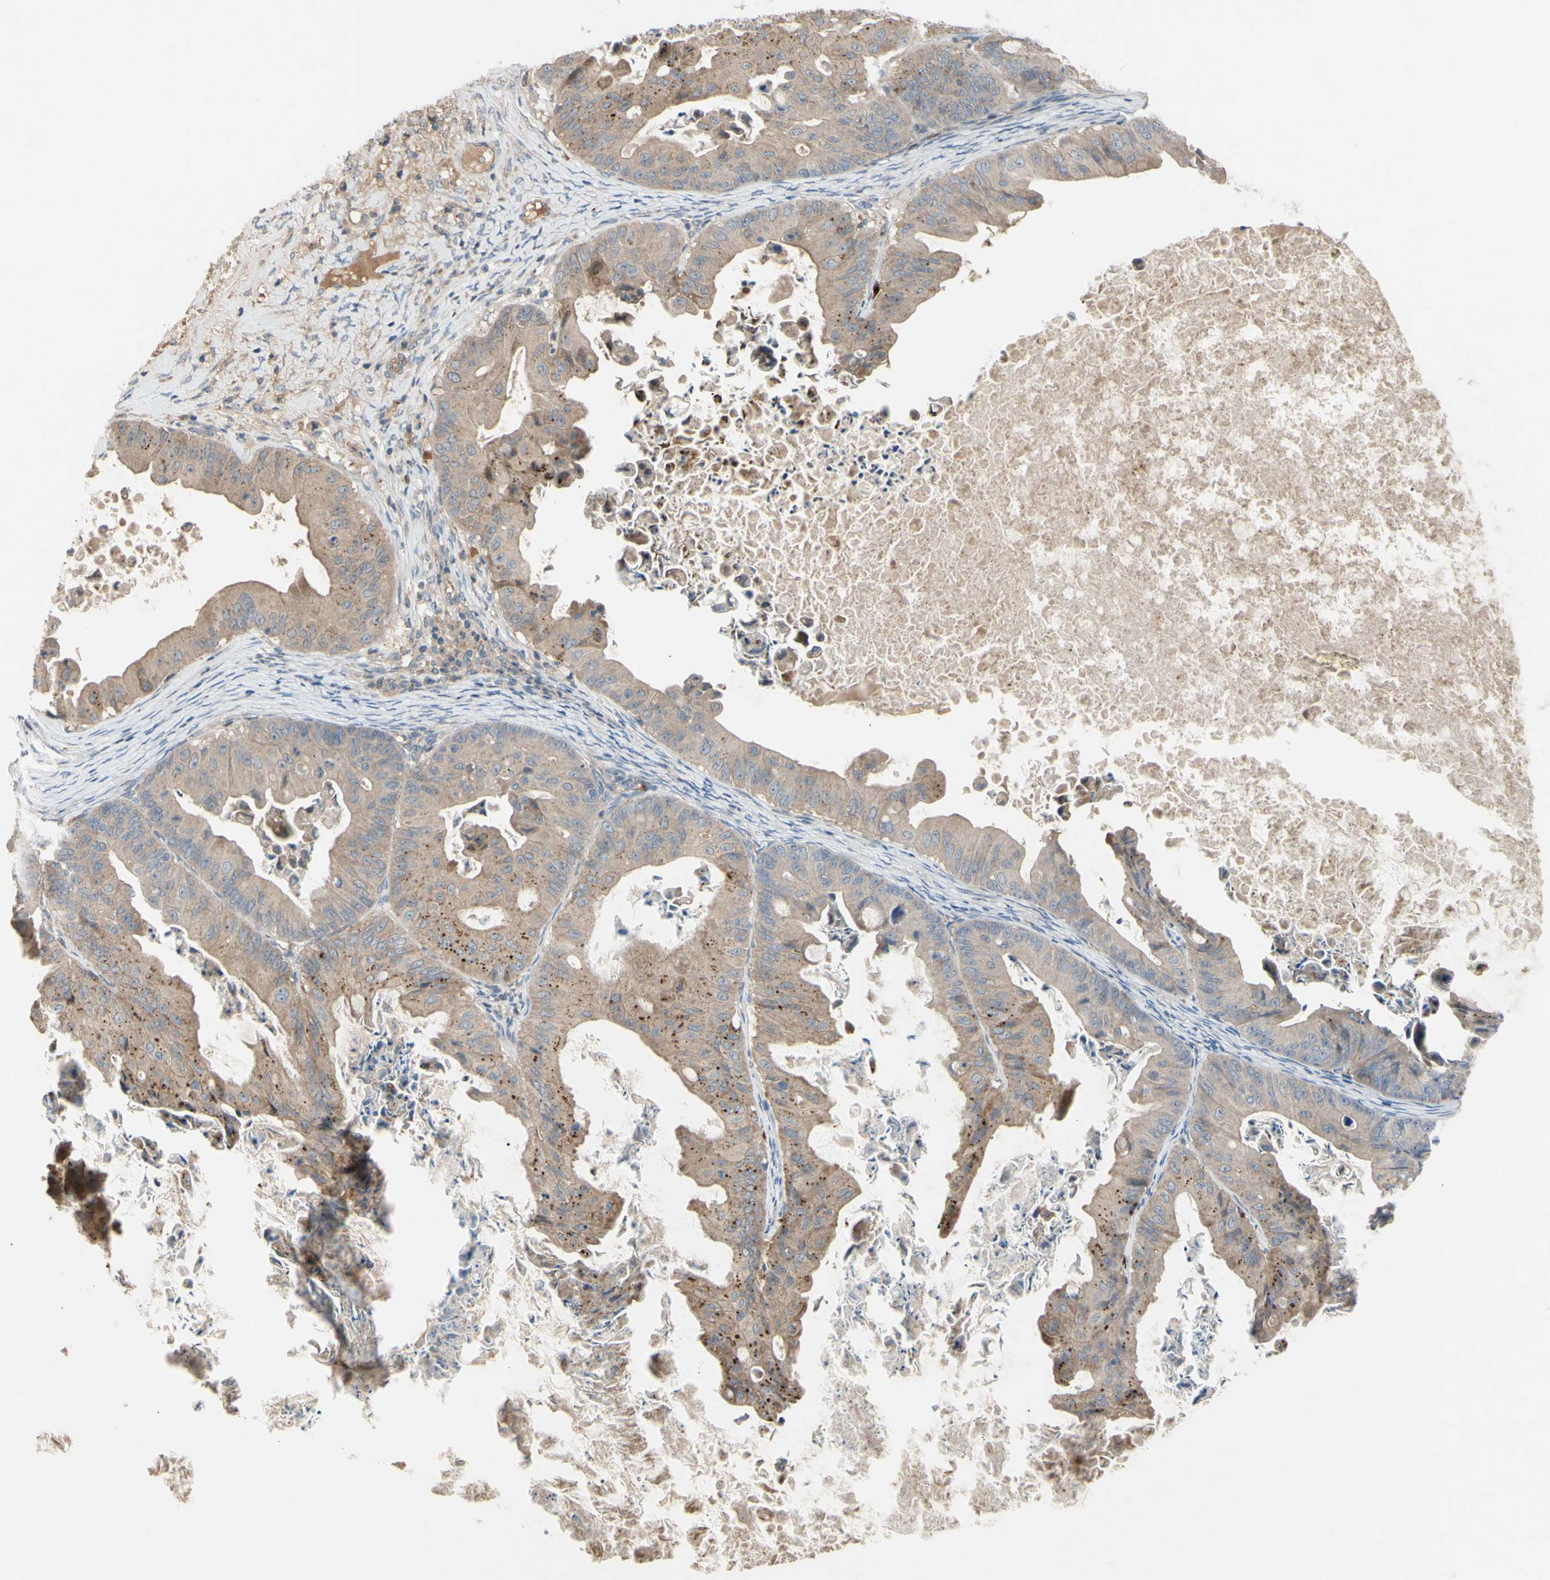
{"staining": {"intensity": "moderate", "quantity": ">75%", "location": "cytoplasmic/membranous"}, "tissue": "ovarian cancer", "cell_type": "Tumor cells", "image_type": "cancer", "snomed": [{"axis": "morphology", "description": "Cystadenocarcinoma, mucinous, NOS"}, {"axis": "topography", "description": "Ovary"}], "caption": "Brown immunohistochemical staining in human ovarian mucinous cystadenocarcinoma displays moderate cytoplasmic/membranous expression in approximately >75% of tumor cells. The staining was performed using DAB to visualize the protein expression in brown, while the nuclei were stained in blue with hematoxylin (Magnification: 20x).", "gene": "AFP", "patient": {"sex": "female", "age": 37}}